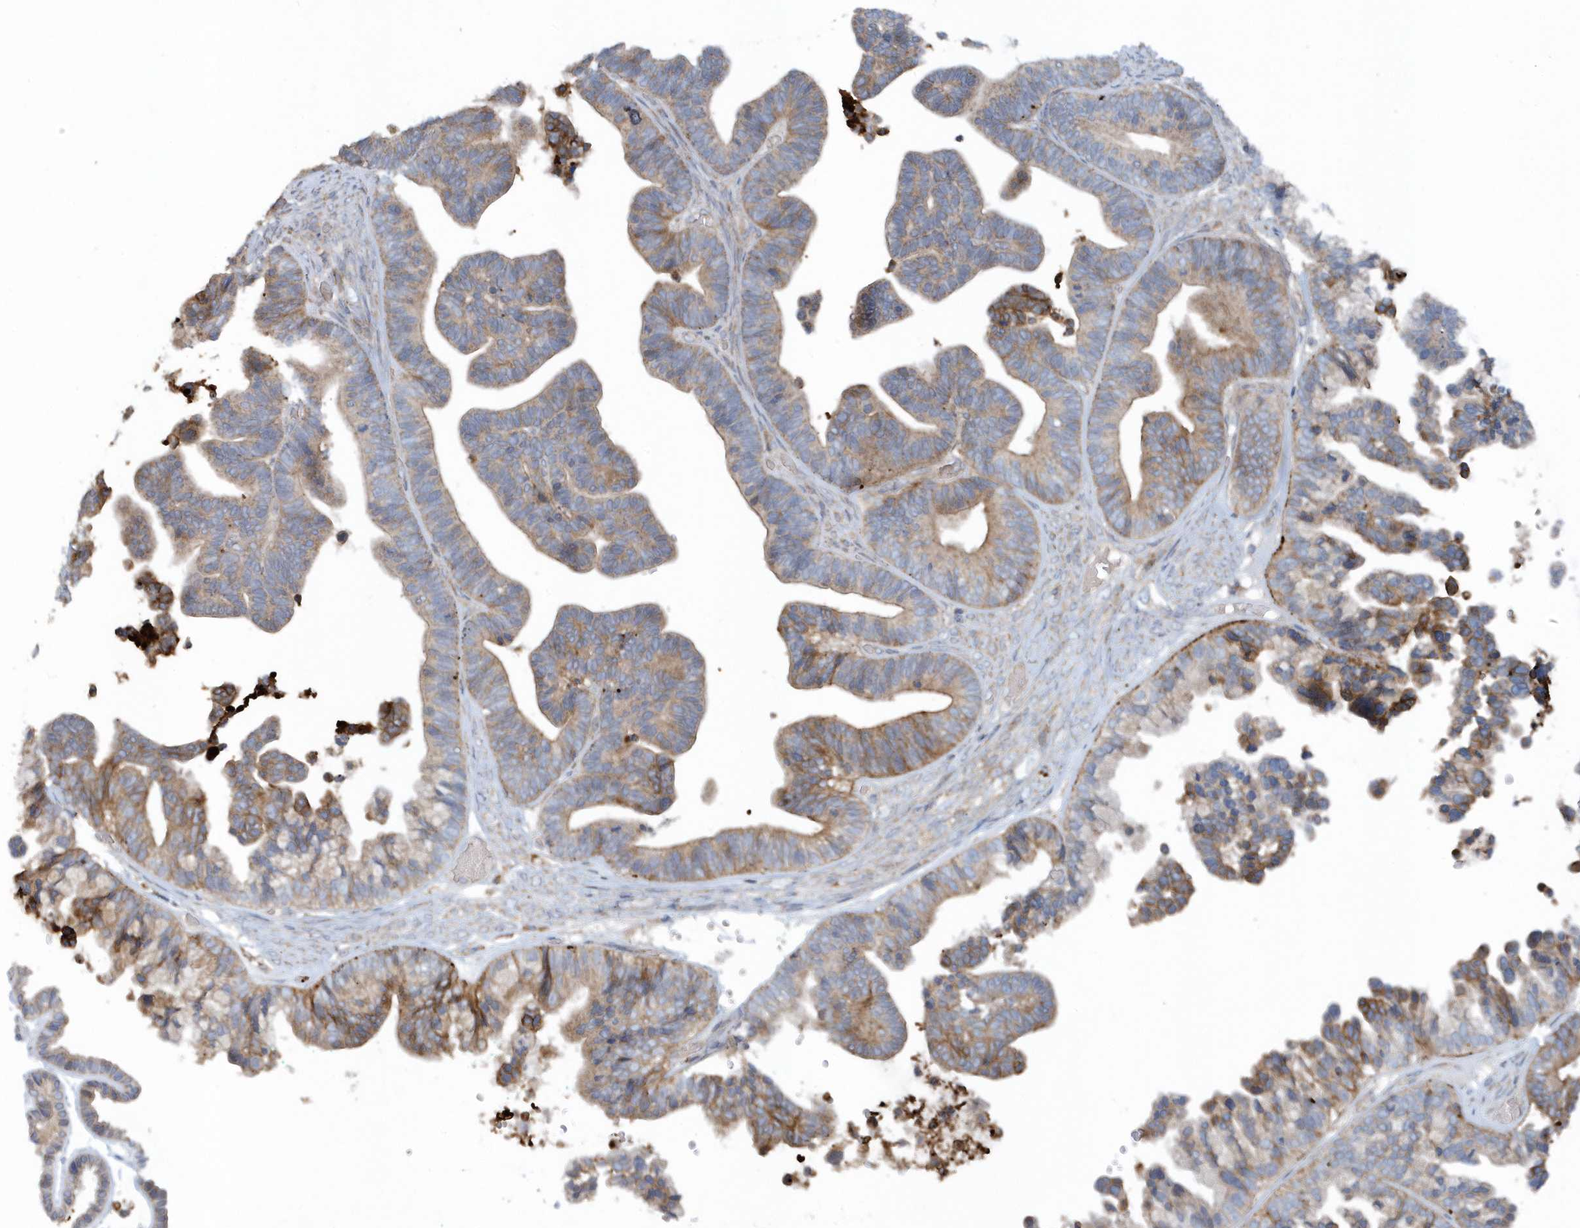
{"staining": {"intensity": "moderate", "quantity": ">75%", "location": "cytoplasmic/membranous"}, "tissue": "ovarian cancer", "cell_type": "Tumor cells", "image_type": "cancer", "snomed": [{"axis": "morphology", "description": "Cystadenocarcinoma, serous, NOS"}, {"axis": "topography", "description": "Ovary"}], "caption": "Immunohistochemical staining of human serous cystadenocarcinoma (ovarian) shows medium levels of moderate cytoplasmic/membranous protein positivity in approximately >75% of tumor cells. (DAB IHC, brown staining for protein, blue staining for nuclei).", "gene": "SLC38A2", "patient": {"sex": "female", "age": 56}}